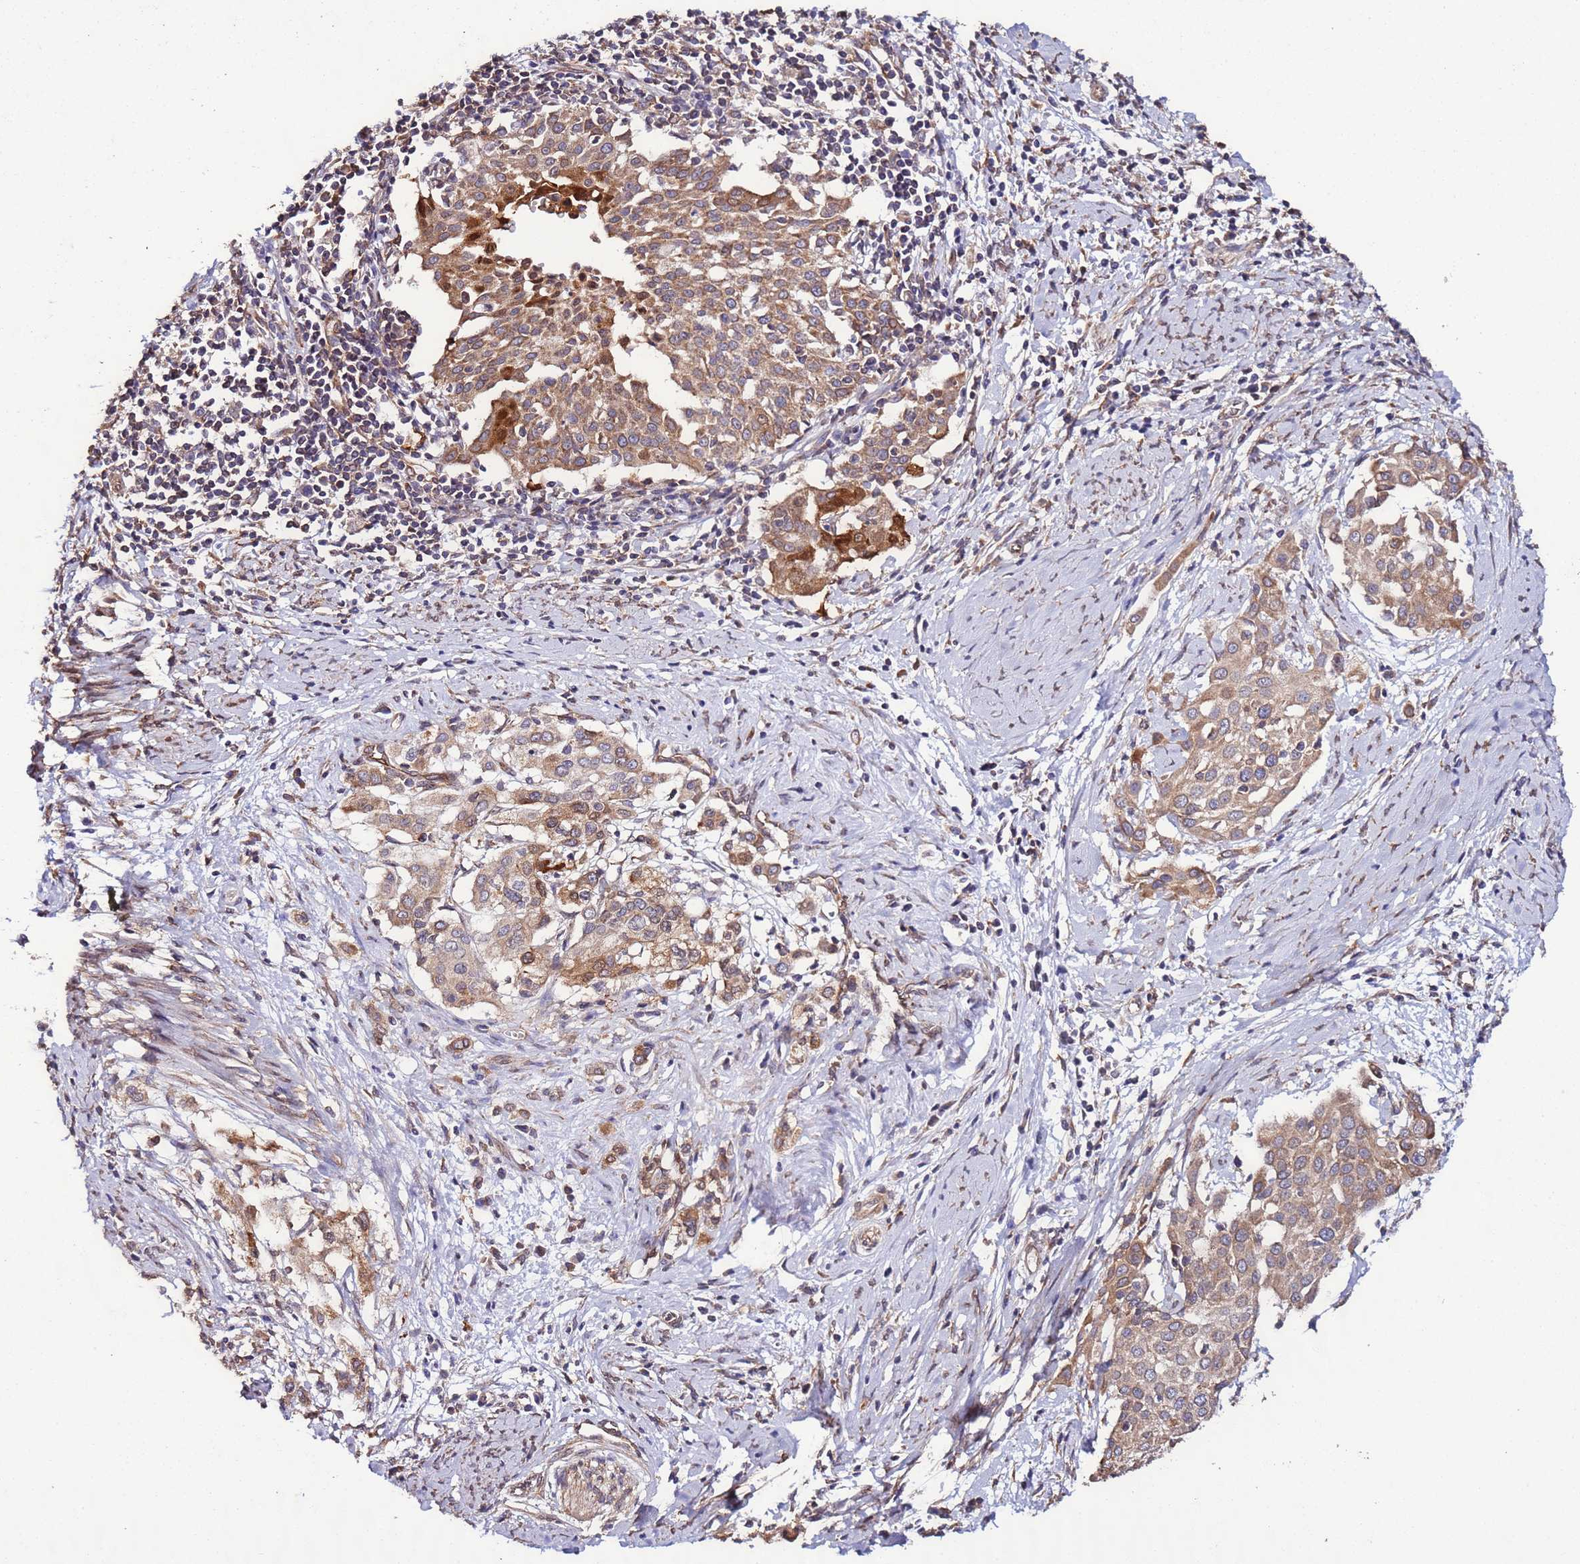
{"staining": {"intensity": "moderate", "quantity": ">75%", "location": "cytoplasmic/membranous"}, "tissue": "cervical cancer", "cell_type": "Tumor cells", "image_type": "cancer", "snomed": [{"axis": "morphology", "description": "Squamous cell carcinoma, NOS"}, {"axis": "topography", "description": "Cervix"}], "caption": "A brown stain shows moderate cytoplasmic/membranous staining of a protein in human cervical cancer (squamous cell carcinoma) tumor cells.", "gene": "SLC41A3", "patient": {"sex": "female", "age": 44}}